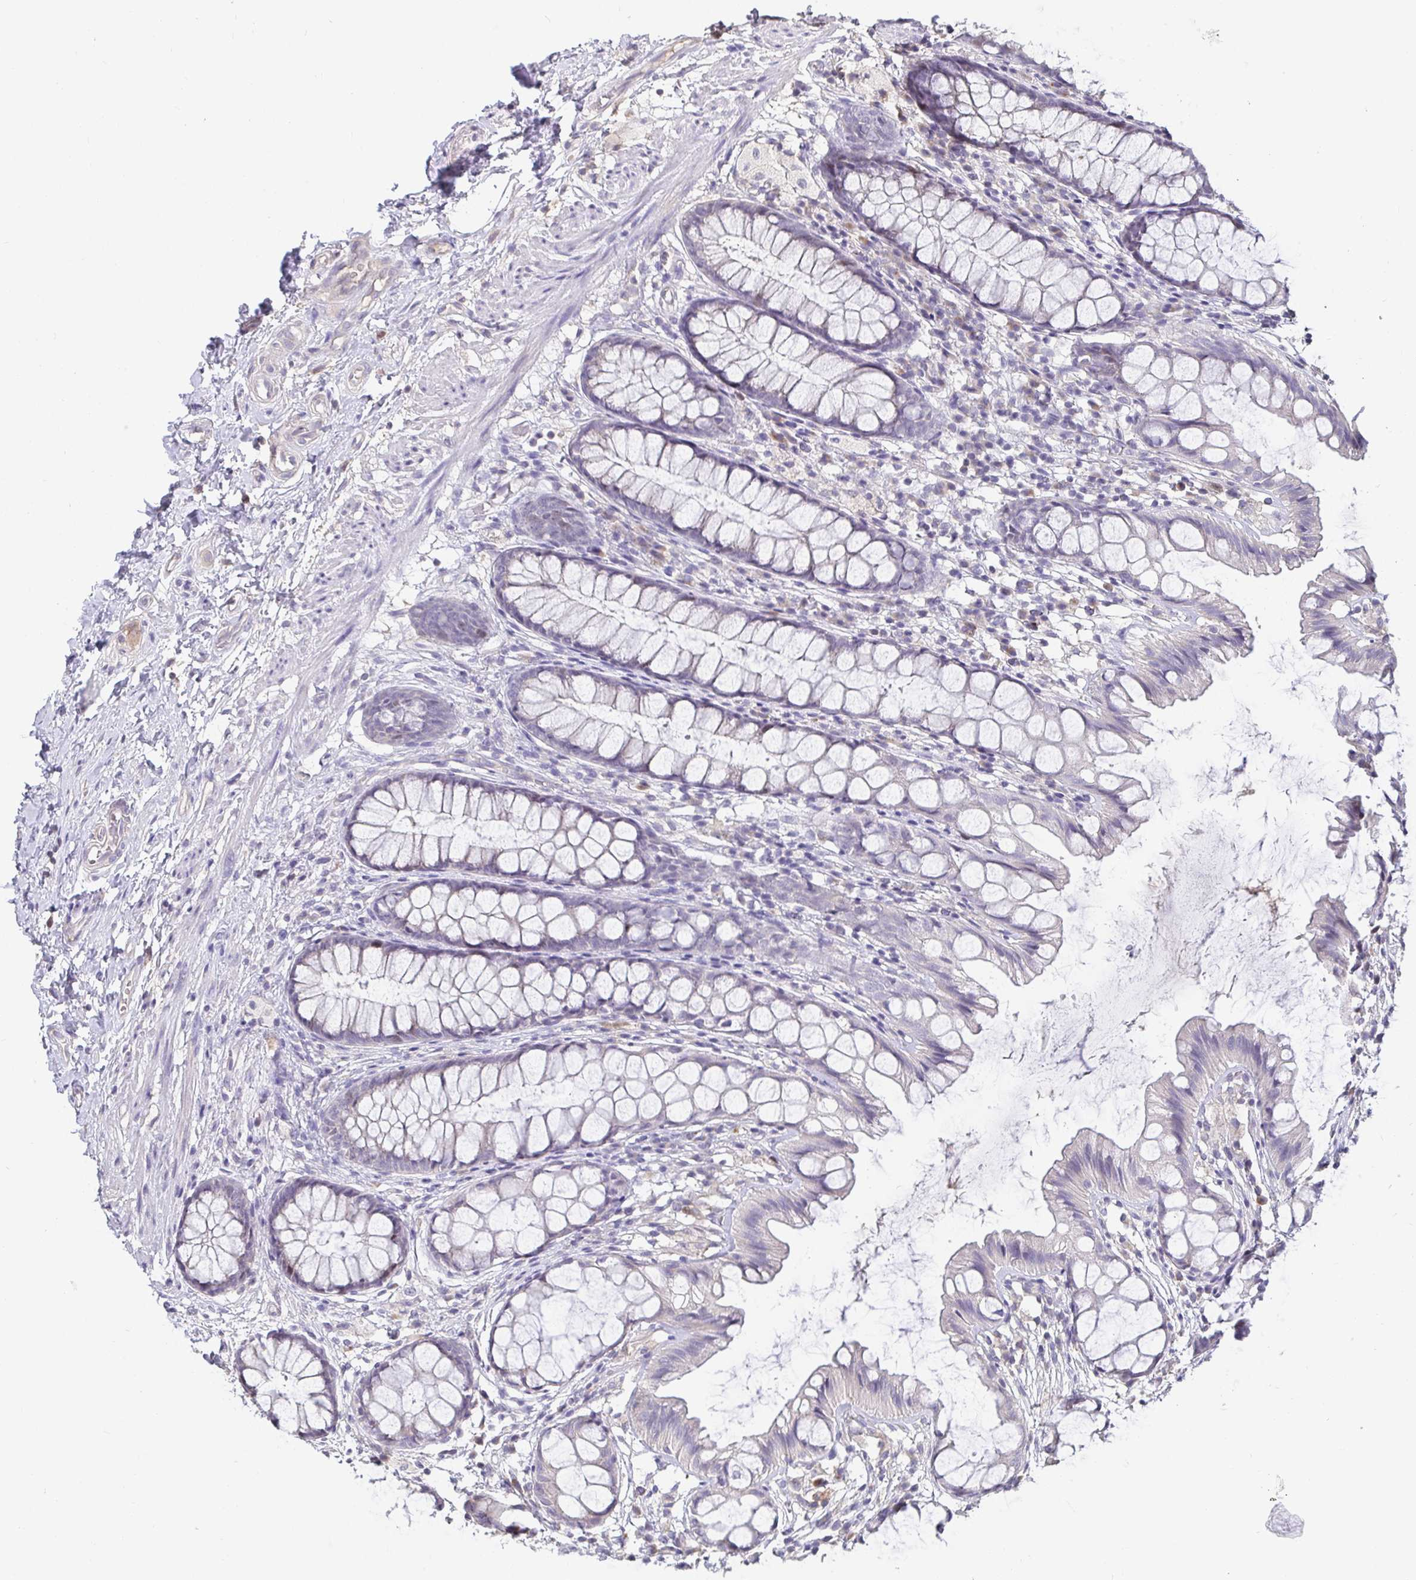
{"staining": {"intensity": "negative", "quantity": "none", "location": "none"}, "tissue": "rectum", "cell_type": "Glandular cells", "image_type": "normal", "snomed": [{"axis": "morphology", "description": "Normal tissue, NOS"}, {"axis": "topography", "description": "Rectum"}], "caption": "Normal rectum was stained to show a protein in brown. There is no significant positivity in glandular cells. The staining was performed using DAB (3,3'-diaminobenzidine) to visualize the protein expression in brown, while the nuclei were stained in blue with hematoxylin (Magnification: 20x).", "gene": "ANLN", "patient": {"sex": "female", "age": 62}}